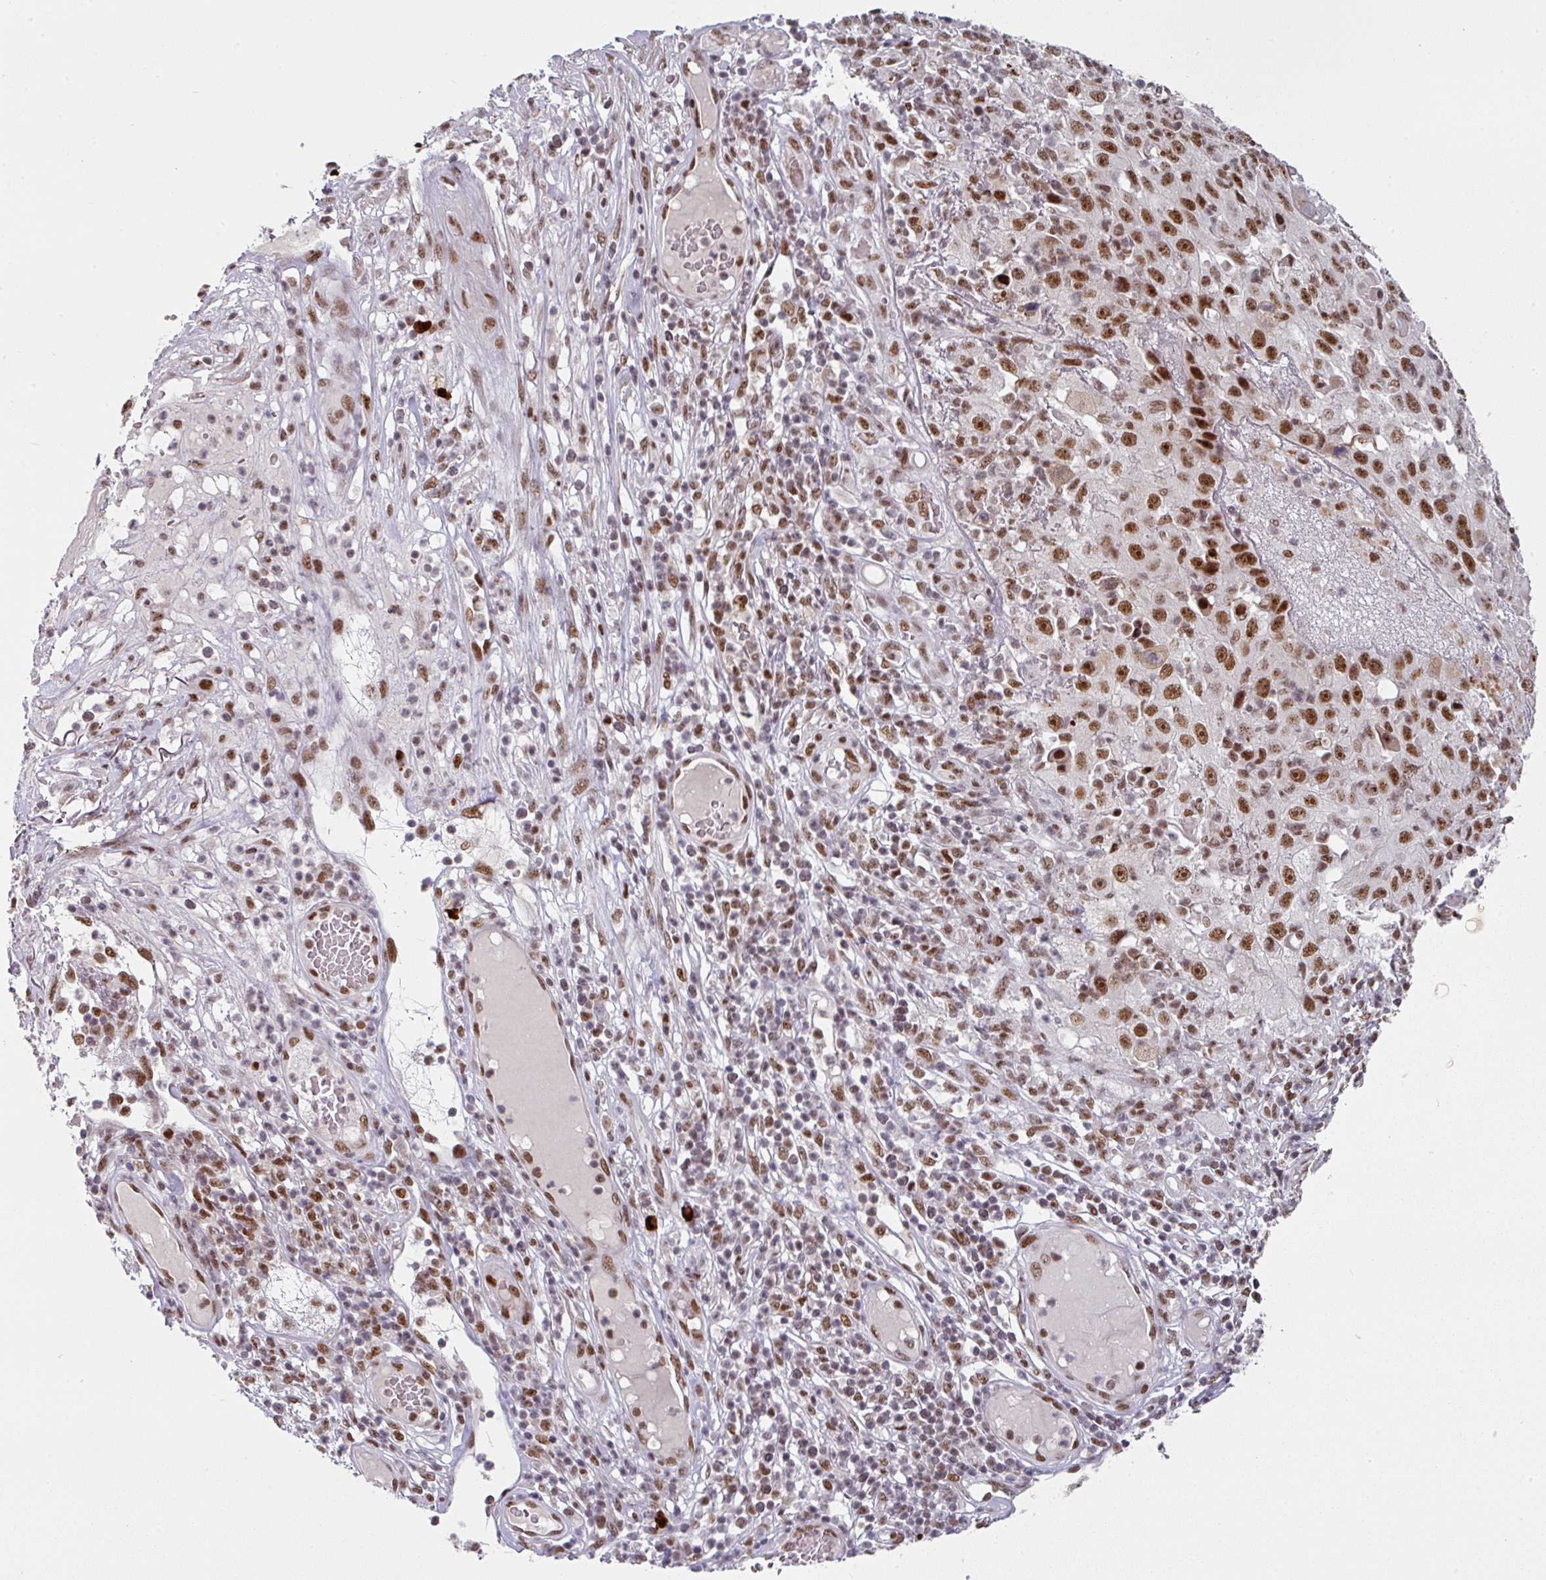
{"staining": {"intensity": "strong", "quantity": ">75%", "location": "nuclear"}, "tissue": "skin cancer", "cell_type": "Tumor cells", "image_type": "cancer", "snomed": [{"axis": "morphology", "description": "Squamous cell carcinoma, NOS"}, {"axis": "topography", "description": "Skin"}], "caption": "The immunohistochemical stain highlights strong nuclear expression in tumor cells of skin cancer (squamous cell carcinoma) tissue.", "gene": "RAD50", "patient": {"sex": "female", "age": 87}}